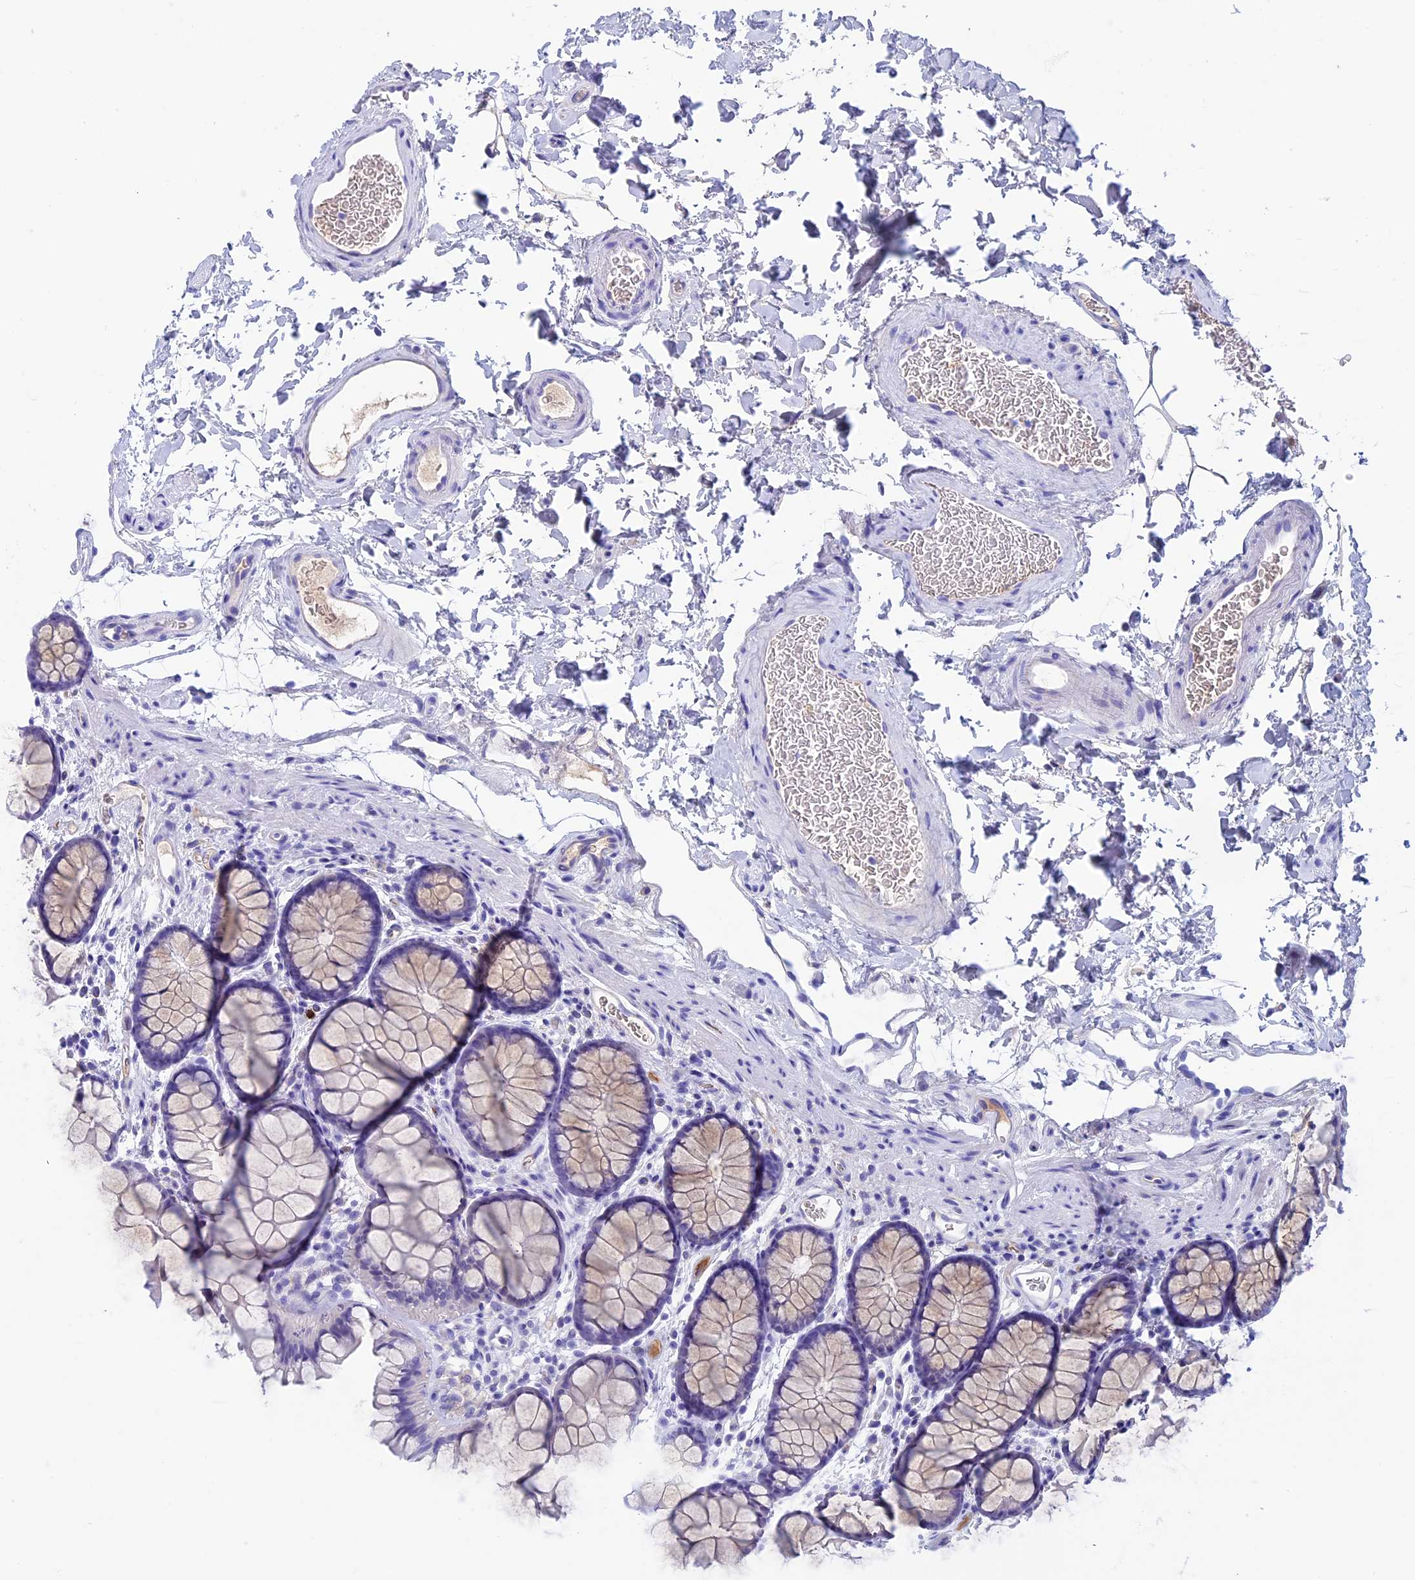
{"staining": {"intensity": "negative", "quantity": "none", "location": "none"}, "tissue": "colon", "cell_type": "Endothelial cells", "image_type": "normal", "snomed": [{"axis": "morphology", "description": "Normal tissue, NOS"}, {"axis": "topography", "description": "Colon"}], "caption": "There is no significant positivity in endothelial cells of colon. The staining was performed using DAB to visualize the protein expression in brown, while the nuclei were stained in blue with hematoxylin (Magnification: 20x).", "gene": "IGSF6", "patient": {"sex": "female", "age": 82}}